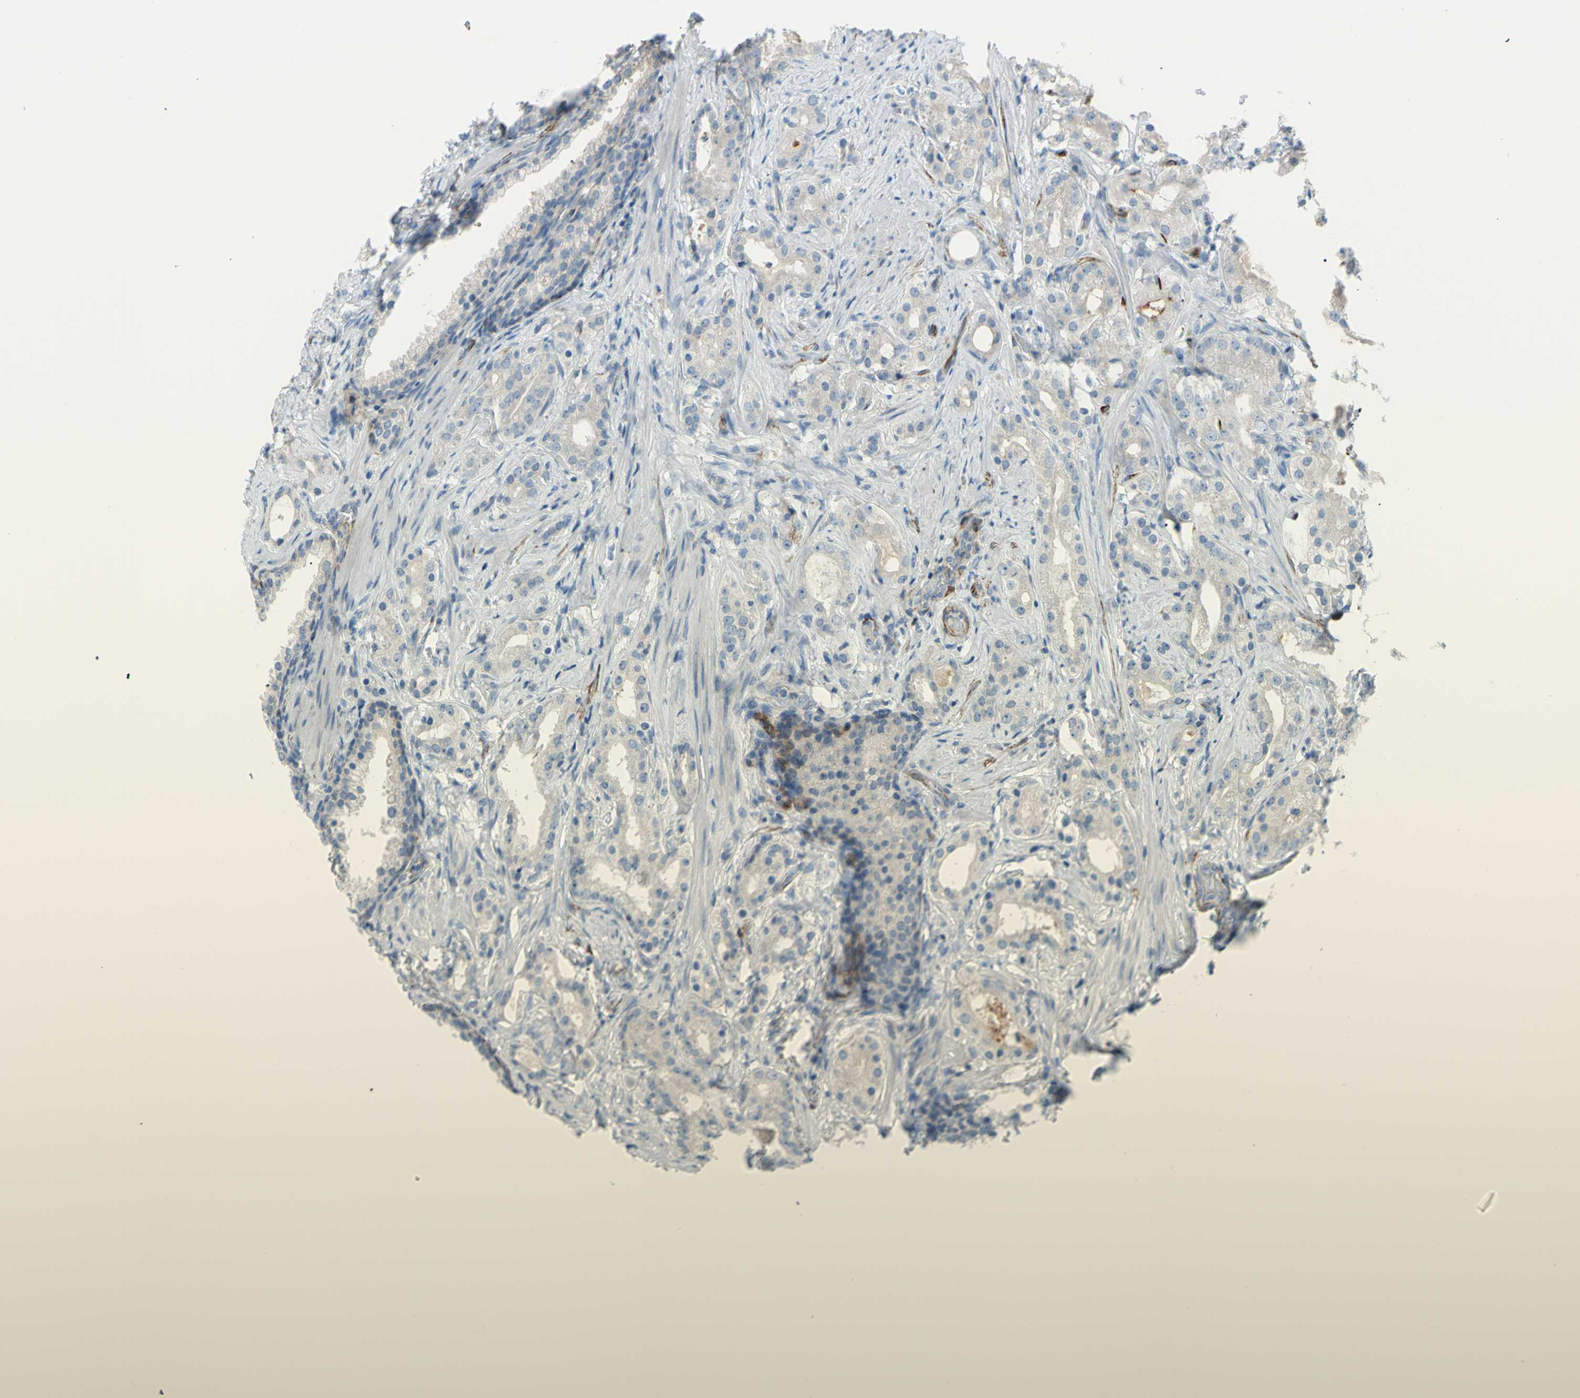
{"staining": {"intensity": "negative", "quantity": "none", "location": "none"}, "tissue": "prostate cancer", "cell_type": "Tumor cells", "image_type": "cancer", "snomed": [{"axis": "morphology", "description": "Adenocarcinoma, Low grade"}, {"axis": "topography", "description": "Prostate"}], "caption": "IHC image of human prostate cancer stained for a protein (brown), which exhibits no staining in tumor cells.", "gene": "PRRG2", "patient": {"sex": "male", "age": 59}}